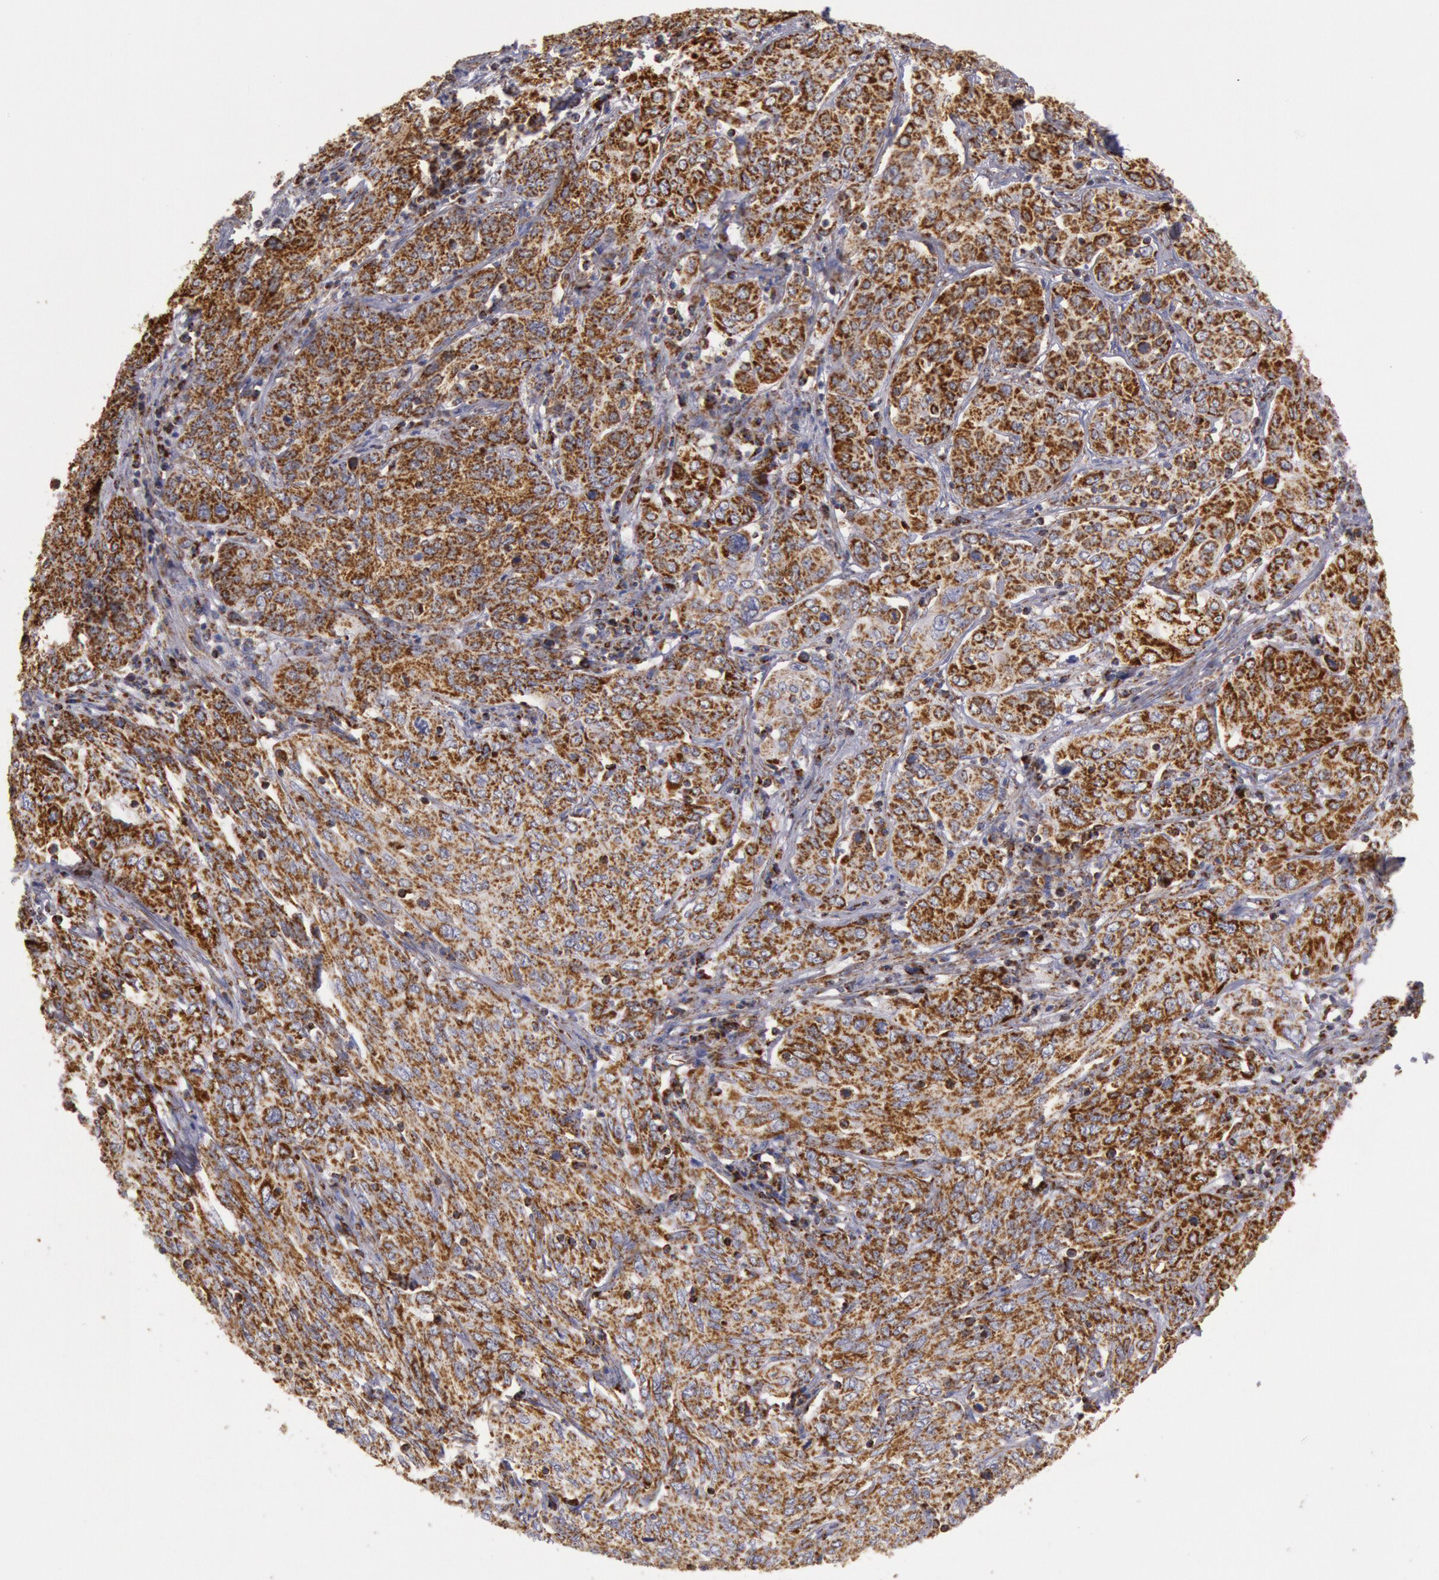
{"staining": {"intensity": "strong", "quantity": ">75%", "location": "cytoplasmic/membranous"}, "tissue": "cervical cancer", "cell_type": "Tumor cells", "image_type": "cancer", "snomed": [{"axis": "morphology", "description": "Squamous cell carcinoma, NOS"}, {"axis": "topography", "description": "Cervix"}], "caption": "This micrograph demonstrates cervical cancer (squamous cell carcinoma) stained with immunohistochemistry to label a protein in brown. The cytoplasmic/membranous of tumor cells show strong positivity for the protein. Nuclei are counter-stained blue.", "gene": "CYC1", "patient": {"sex": "female", "age": 38}}